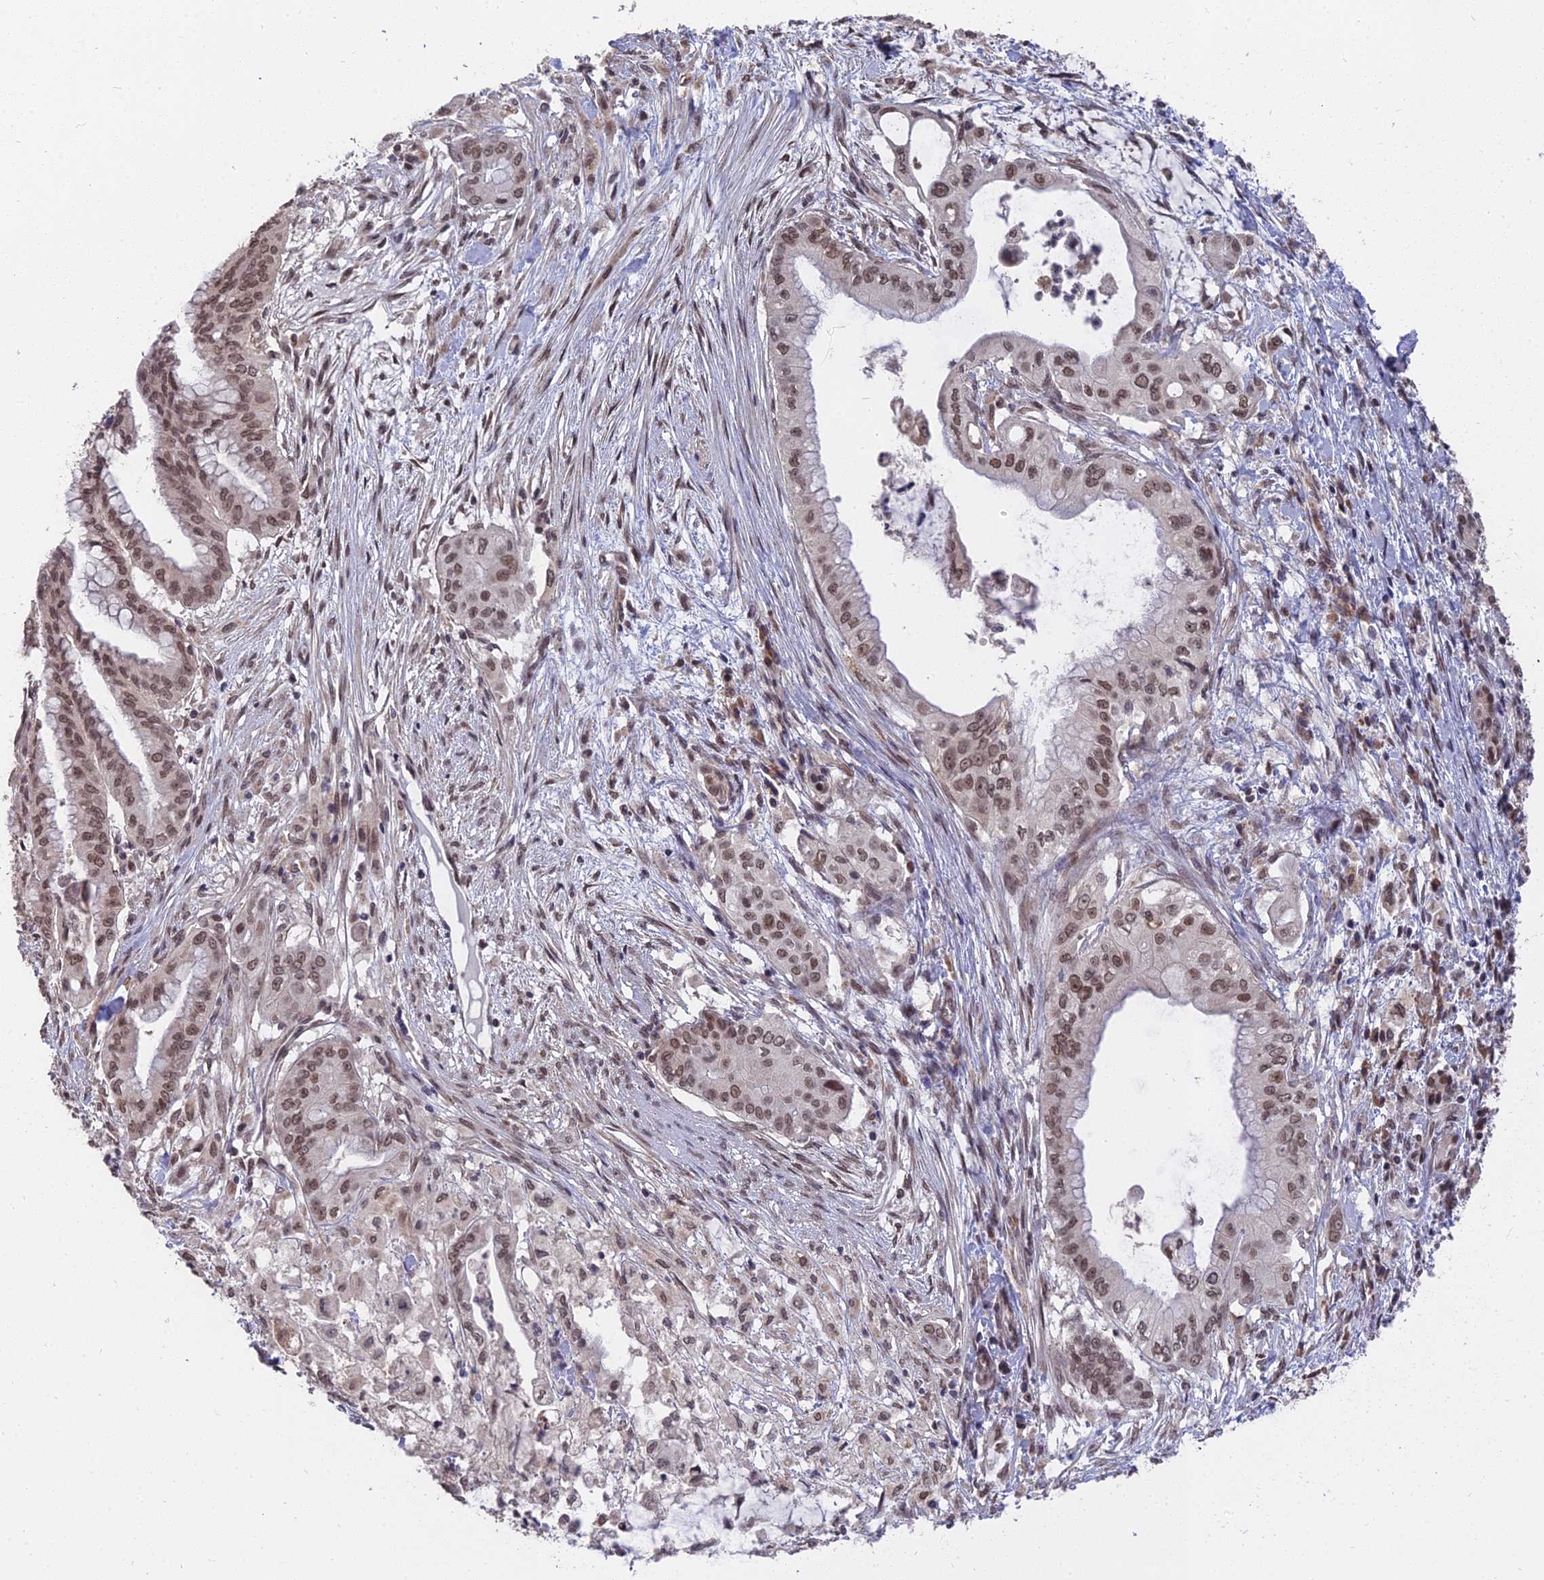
{"staining": {"intensity": "moderate", "quantity": ">75%", "location": "nuclear"}, "tissue": "pancreatic cancer", "cell_type": "Tumor cells", "image_type": "cancer", "snomed": [{"axis": "morphology", "description": "Adenocarcinoma, NOS"}, {"axis": "topography", "description": "Pancreas"}], "caption": "This photomicrograph exhibits immunohistochemistry (IHC) staining of human adenocarcinoma (pancreatic), with medium moderate nuclear staining in about >75% of tumor cells.", "gene": "NR1H3", "patient": {"sex": "male", "age": 46}}